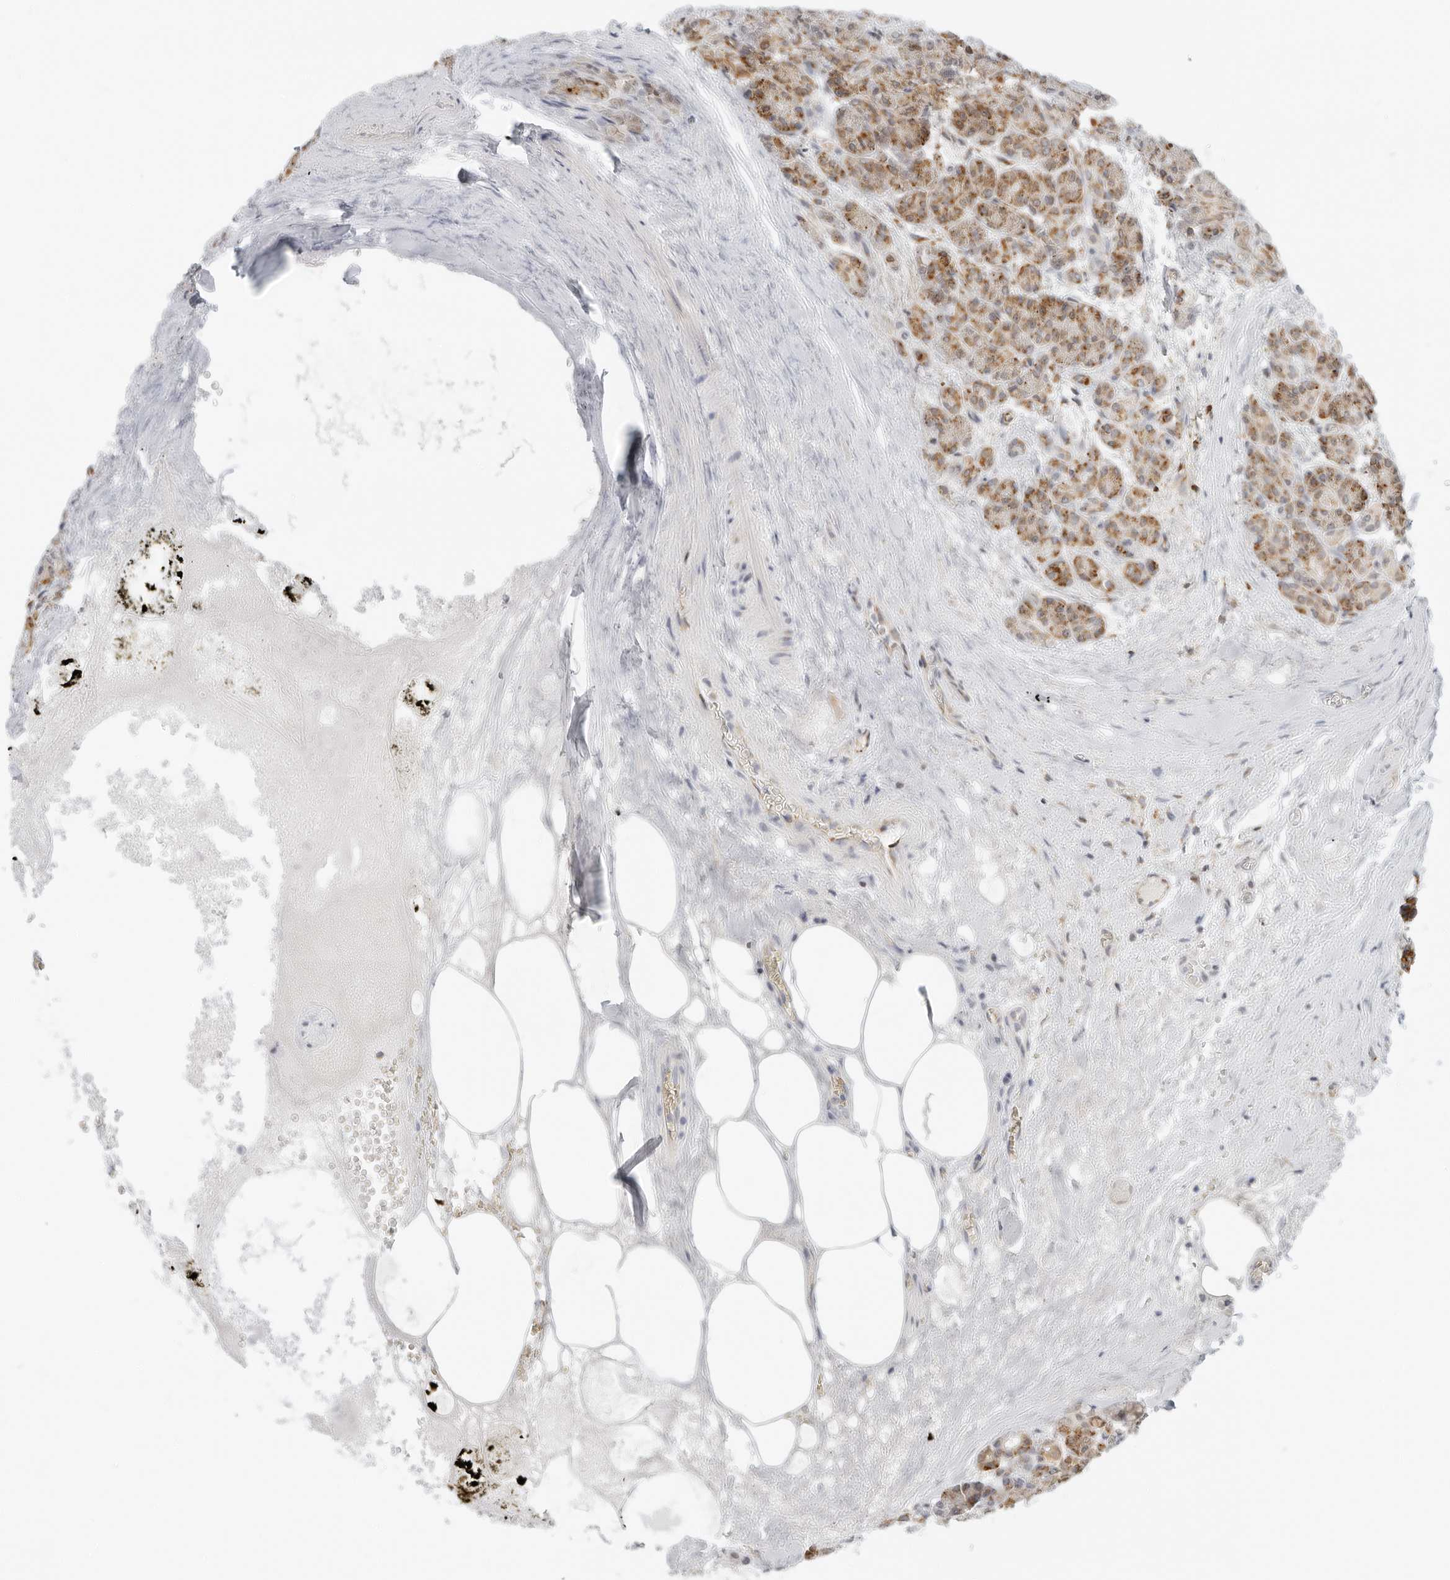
{"staining": {"intensity": "moderate", "quantity": ">75%", "location": "cytoplasmic/membranous"}, "tissue": "pancreas", "cell_type": "Exocrine glandular cells", "image_type": "normal", "snomed": [{"axis": "morphology", "description": "Normal tissue, NOS"}, {"axis": "topography", "description": "Pancreas"}], "caption": "Normal pancreas exhibits moderate cytoplasmic/membranous positivity in approximately >75% of exocrine glandular cells, visualized by immunohistochemistry.", "gene": "RC3H1", "patient": {"sex": "male", "age": 63}}